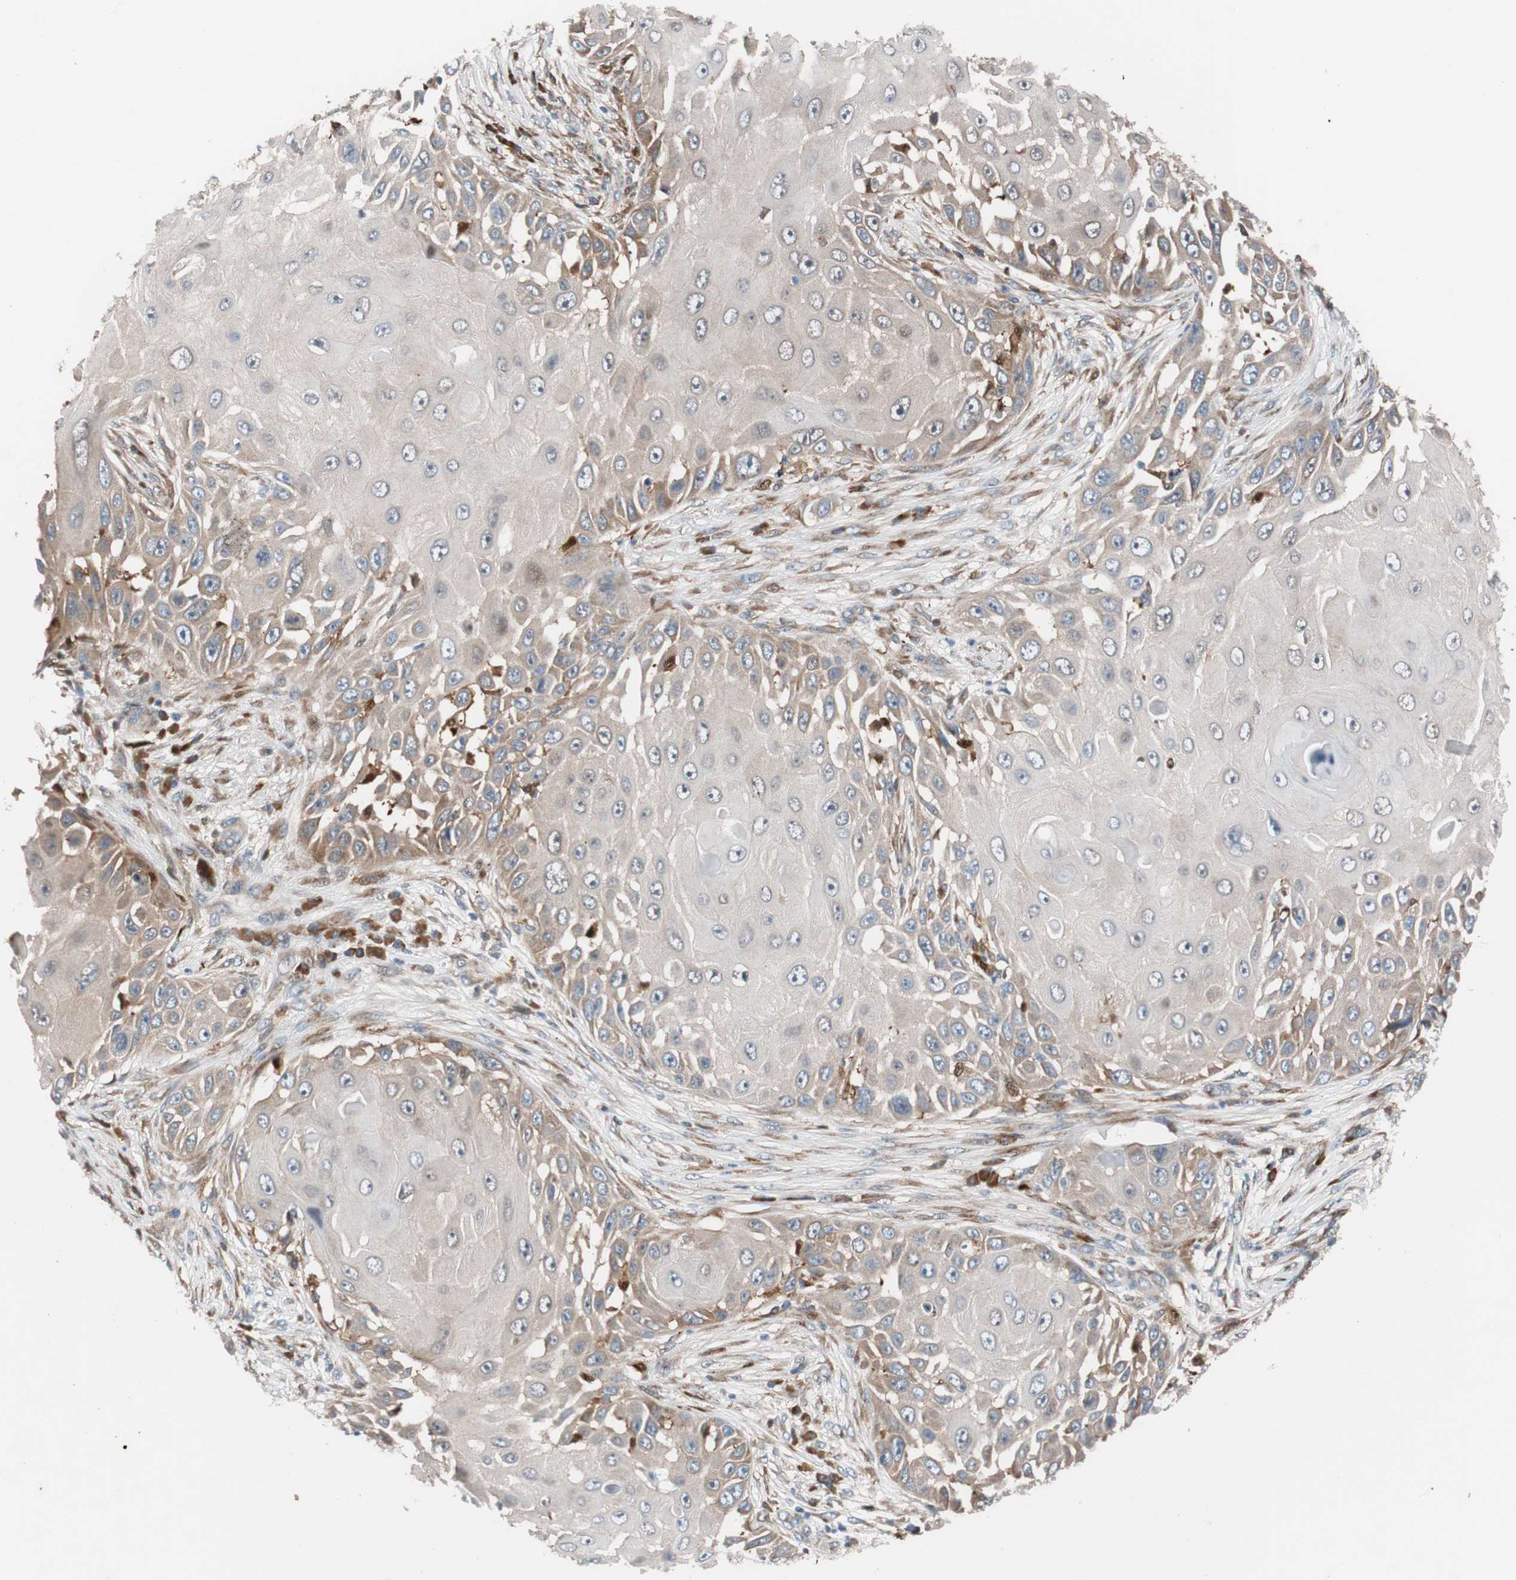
{"staining": {"intensity": "moderate", "quantity": "25%-75%", "location": "cytoplasmic/membranous"}, "tissue": "skin cancer", "cell_type": "Tumor cells", "image_type": "cancer", "snomed": [{"axis": "morphology", "description": "Squamous cell carcinoma, NOS"}, {"axis": "topography", "description": "Skin"}], "caption": "Squamous cell carcinoma (skin) stained with DAB IHC reveals medium levels of moderate cytoplasmic/membranous positivity in about 25%-75% of tumor cells.", "gene": "FAAH", "patient": {"sex": "female", "age": 44}}